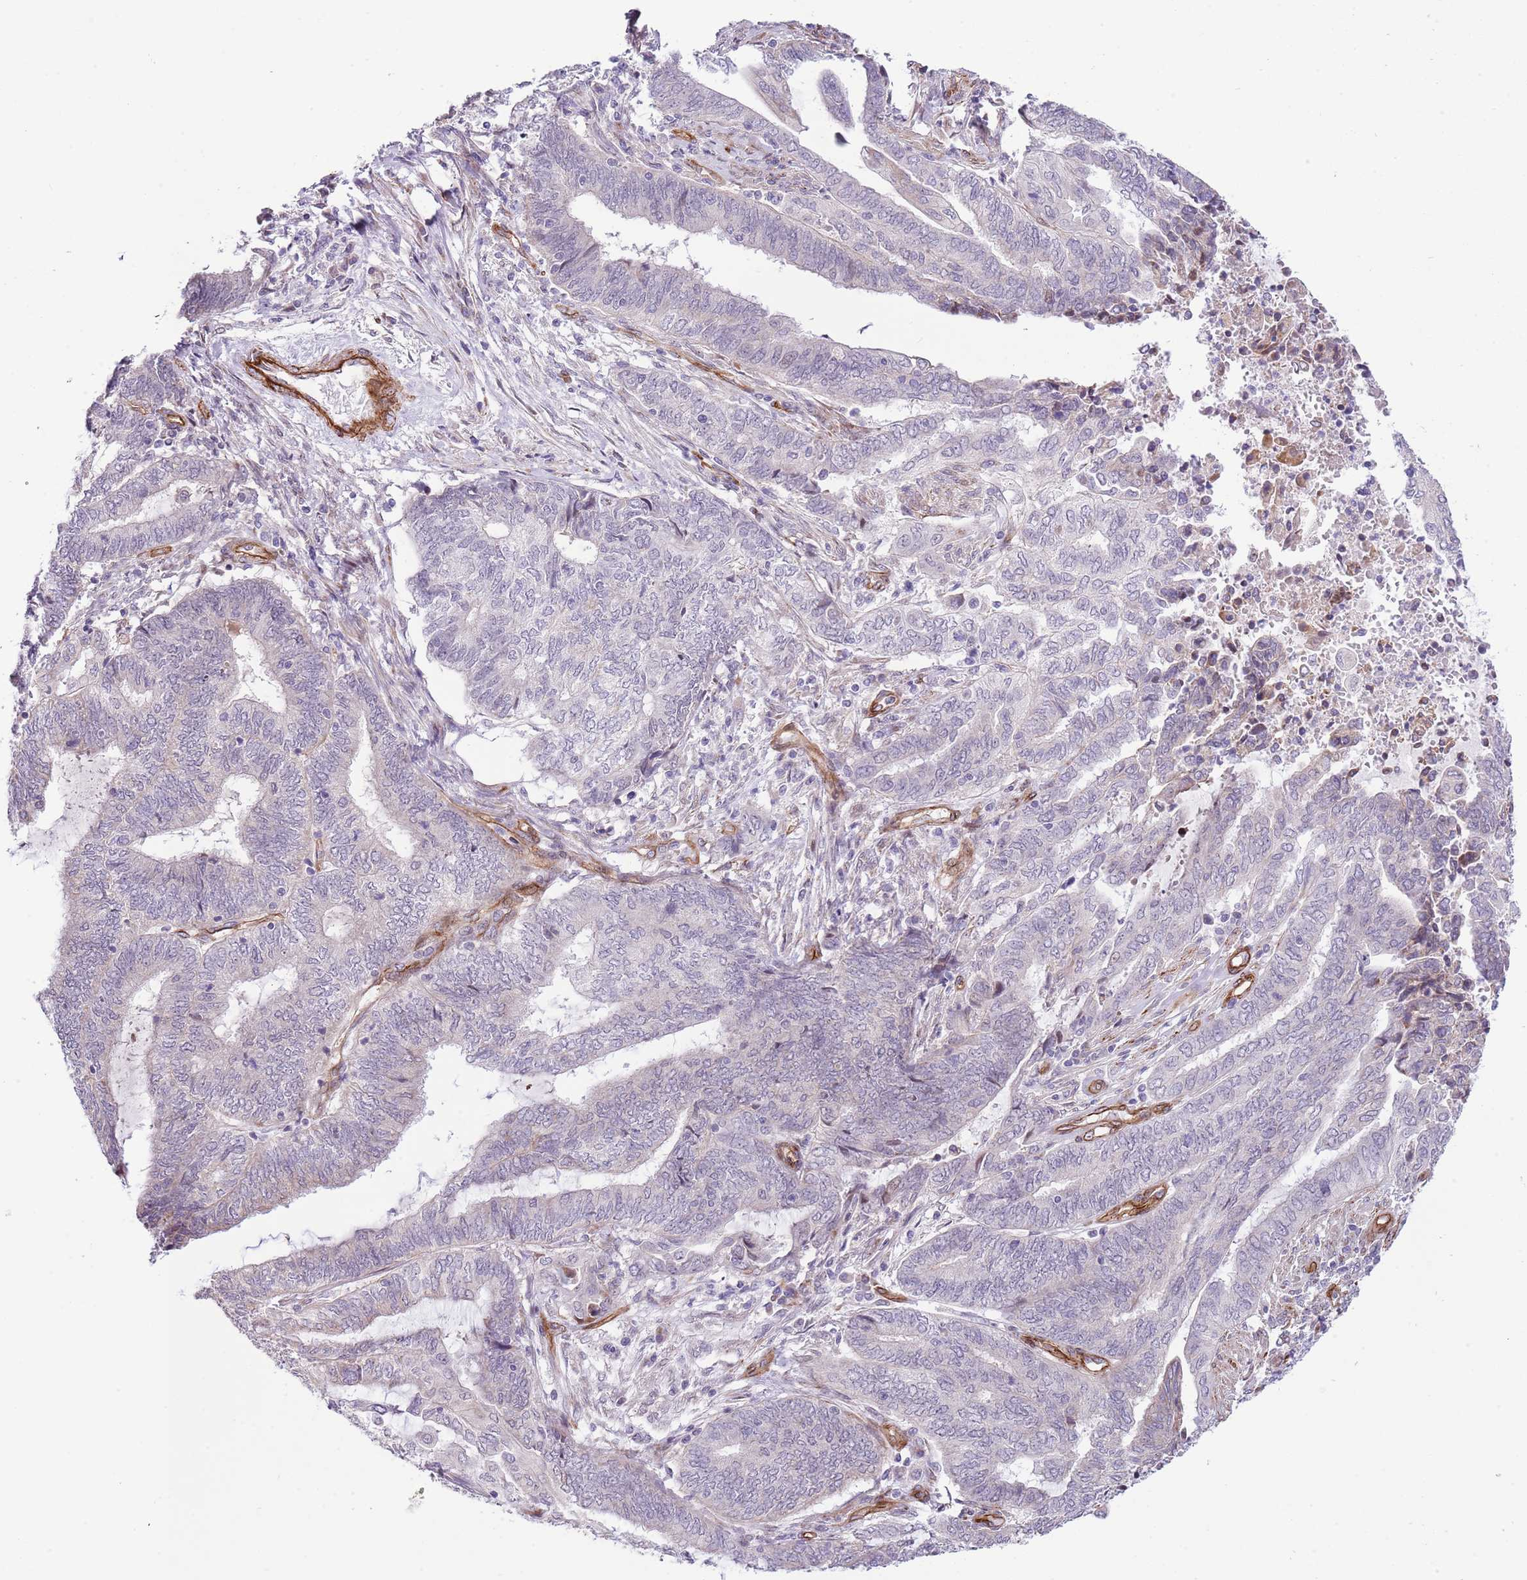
{"staining": {"intensity": "negative", "quantity": "none", "location": "none"}, "tissue": "endometrial cancer", "cell_type": "Tumor cells", "image_type": "cancer", "snomed": [{"axis": "morphology", "description": "Adenocarcinoma, NOS"}, {"axis": "topography", "description": "Uterus"}, {"axis": "topography", "description": "Endometrium"}], "caption": "Adenocarcinoma (endometrial) was stained to show a protein in brown. There is no significant expression in tumor cells.", "gene": "NEK3", "patient": {"sex": "female", "age": 70}}